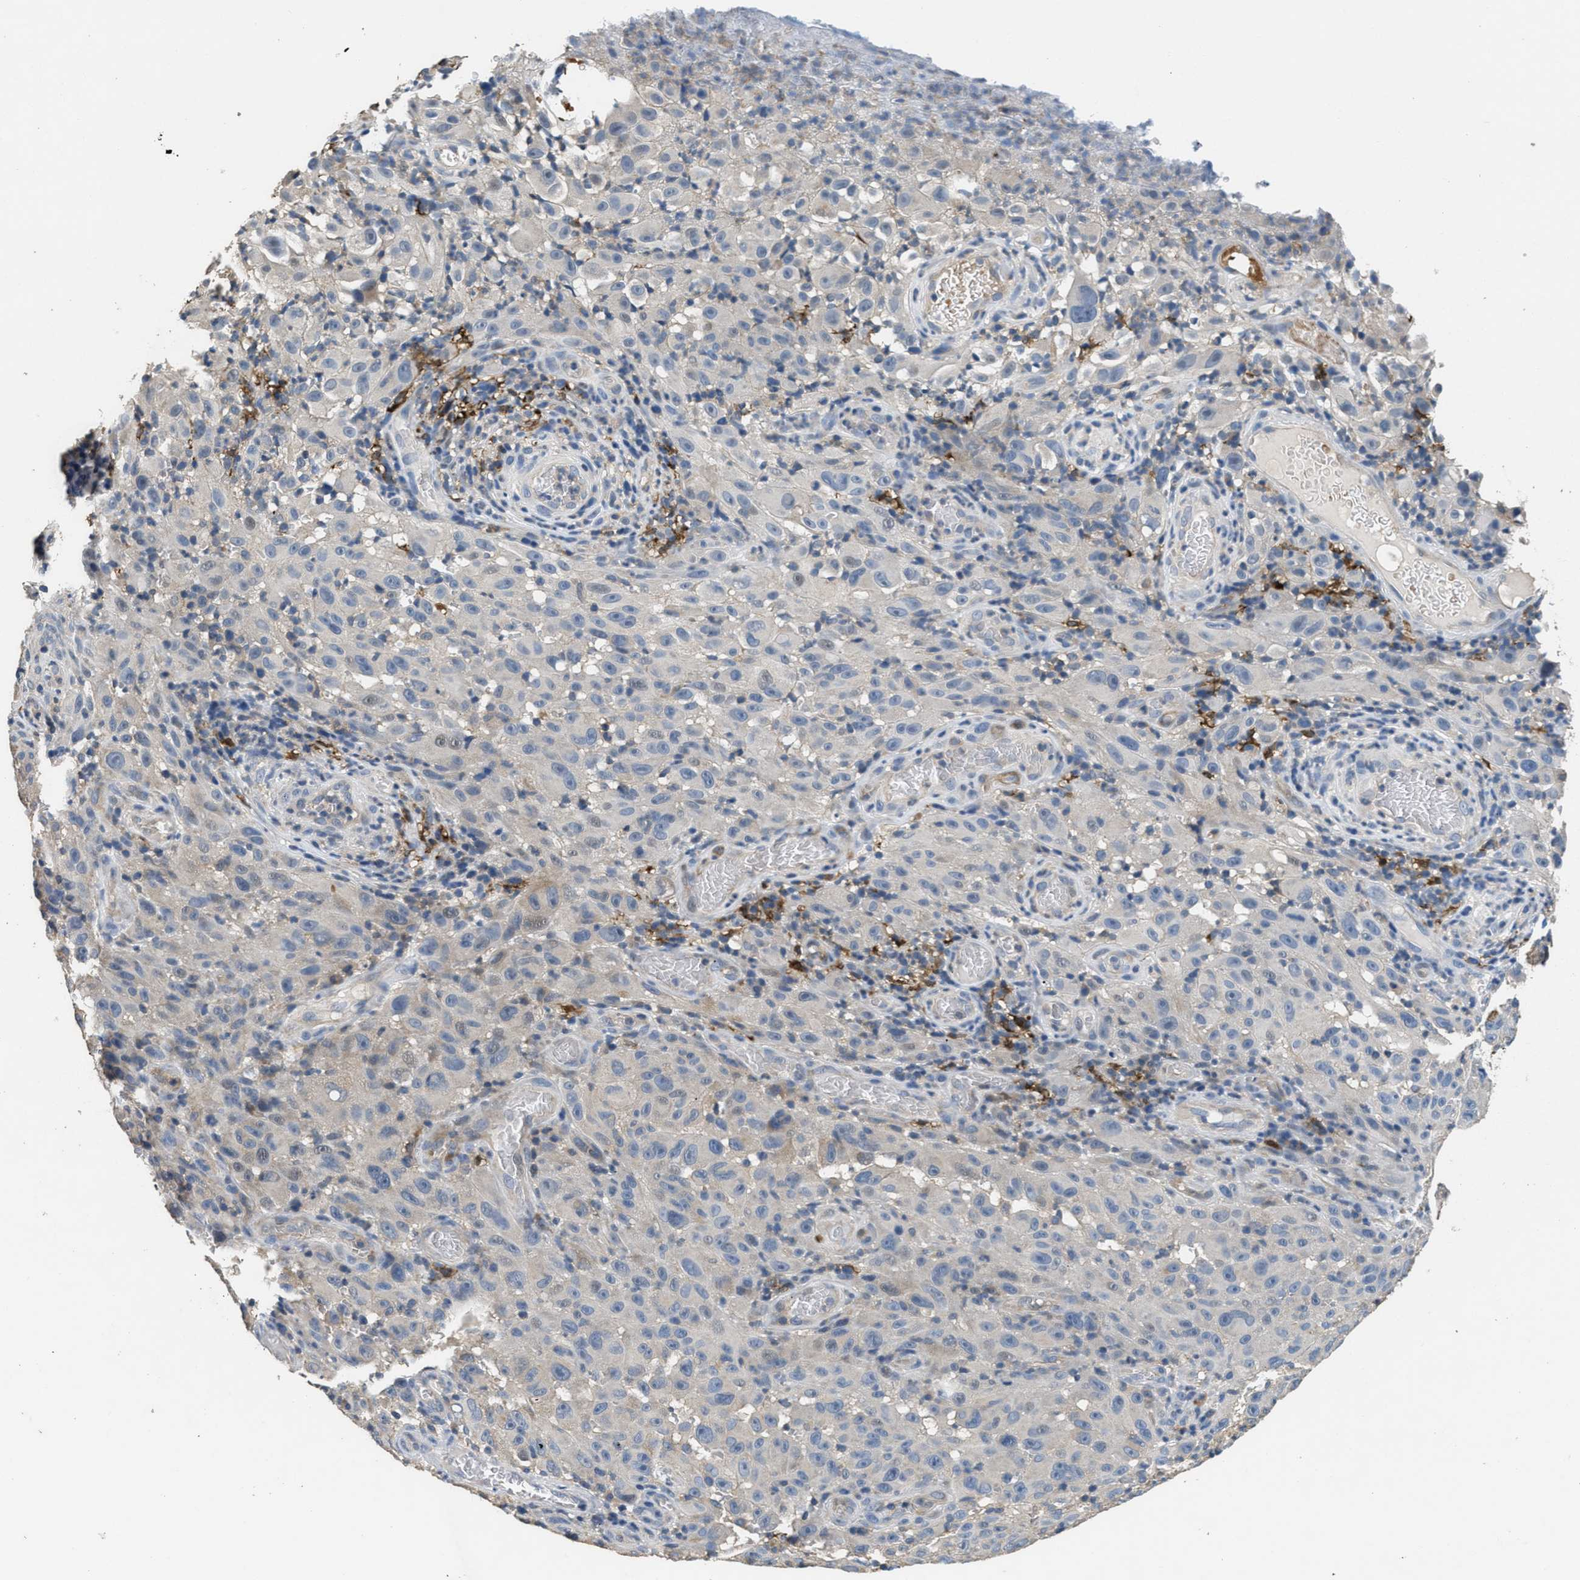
{"staining": {"intensity": "negative", "quantity": "none", "location": "none"}, "tissue": "melanoma", "cell_type": "Tumor cells", "image_type": "cancer", "snomed": [{"axis": "morphology", "description": "Malignant melanoma, NOS"}, {"axis": "topography", "description": "Skin"}], "caption": "This histopathology image is of malignant melanoma stained with immunohistochemistry to label a protein in brown with the nuclei are counter-stained blue. There is no expression in tumor cells.", "gene": "DGKE", "patient": {"sex": "female", "age": 82}}